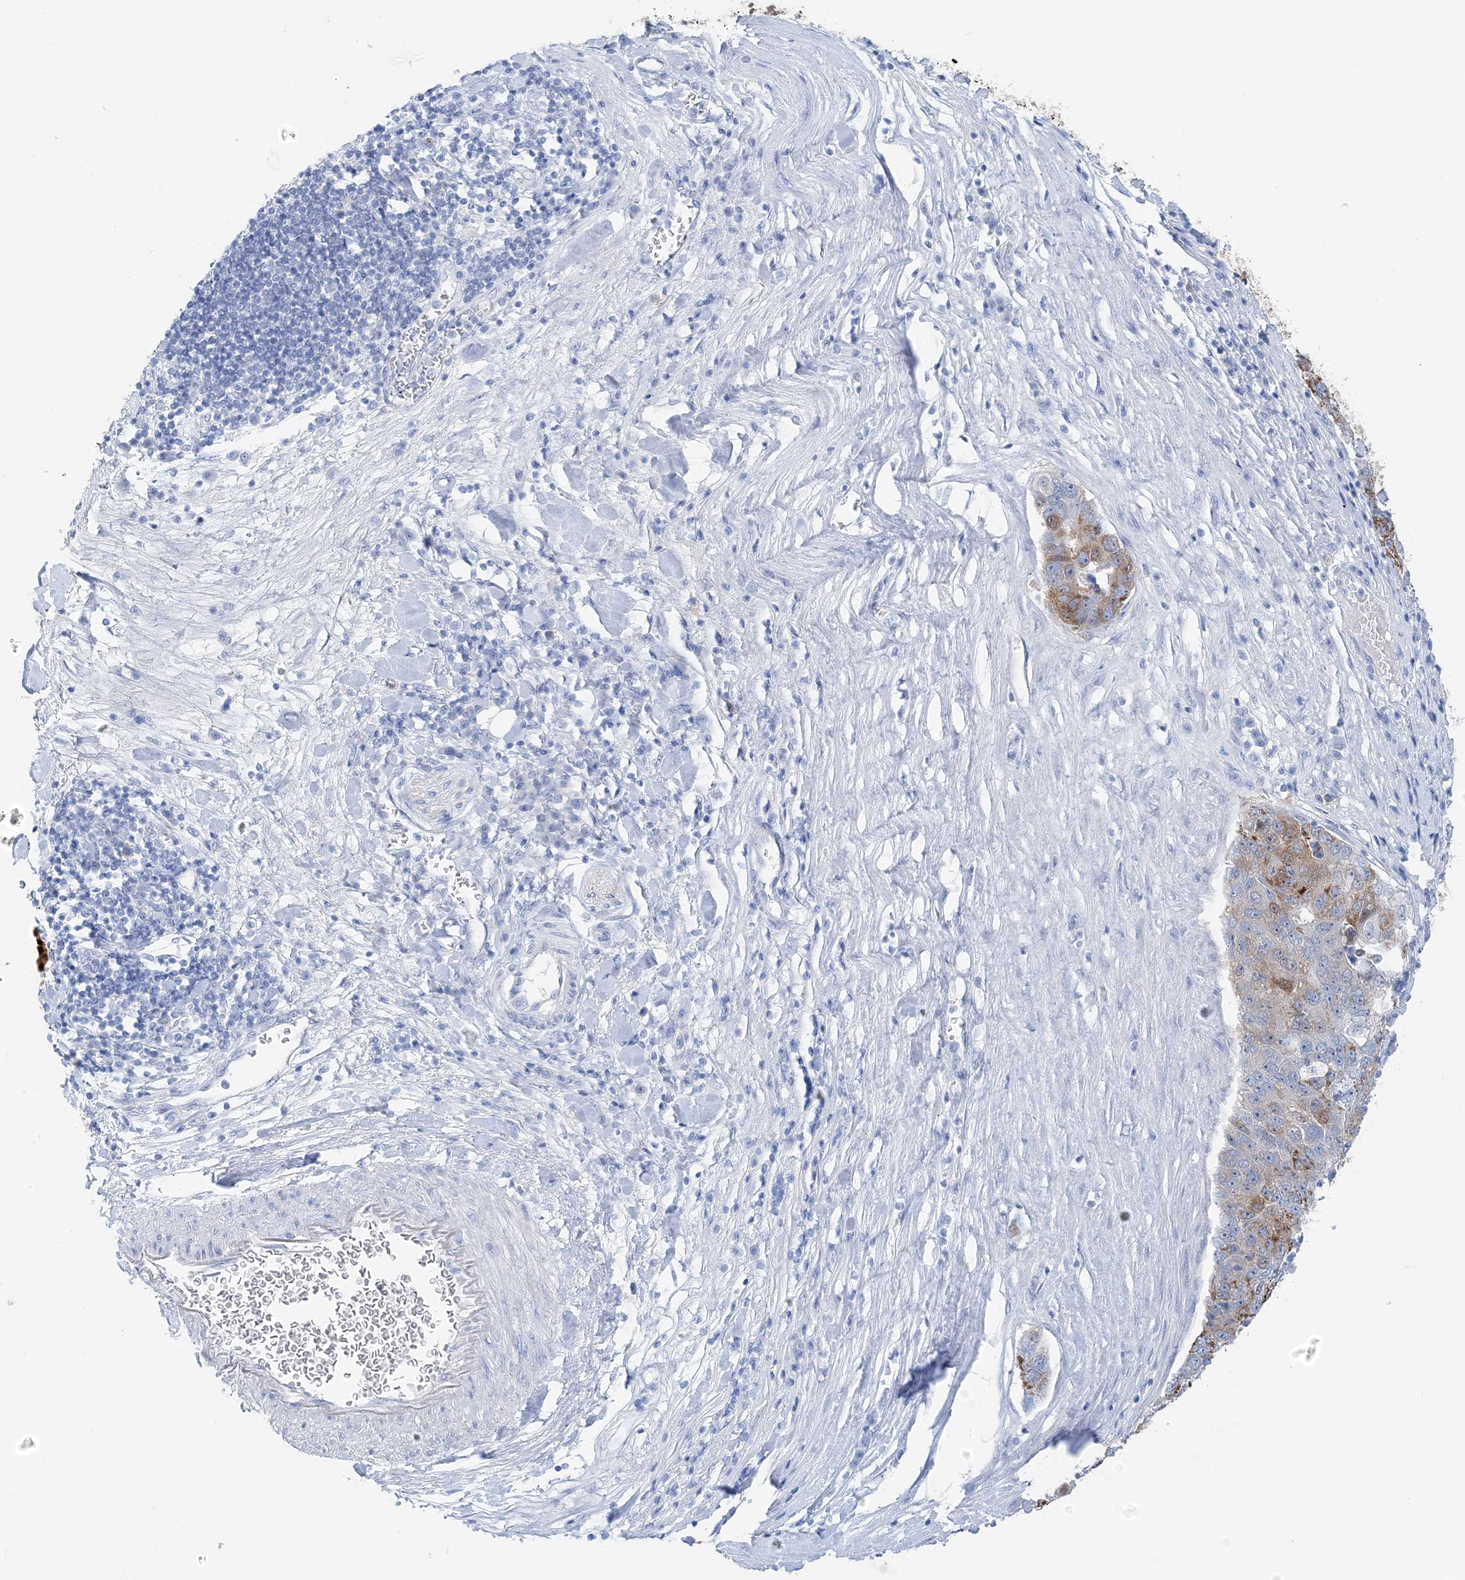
{"staining": {"intensity": "strong", "quantity": "25%-75%", "location": "cytoplasmic/membranous"}, "tissue": "pancreatic cancer", "cell_type": "Tumor cells", "image_type": "cancer", "snomed": [{"axis": "morphology", "description": "Adenocarcinoma, NOS"}, {"axis": "topography", "description": "Pancreas"}], "caption": "A micrograph of human pancreatic cancer stained for a protein demonstrates strong cytoplasmic/membranous brown staining in tumor cells.", "gene": "HMGCS1", "patient": {"sex": "female", "age": 61}}